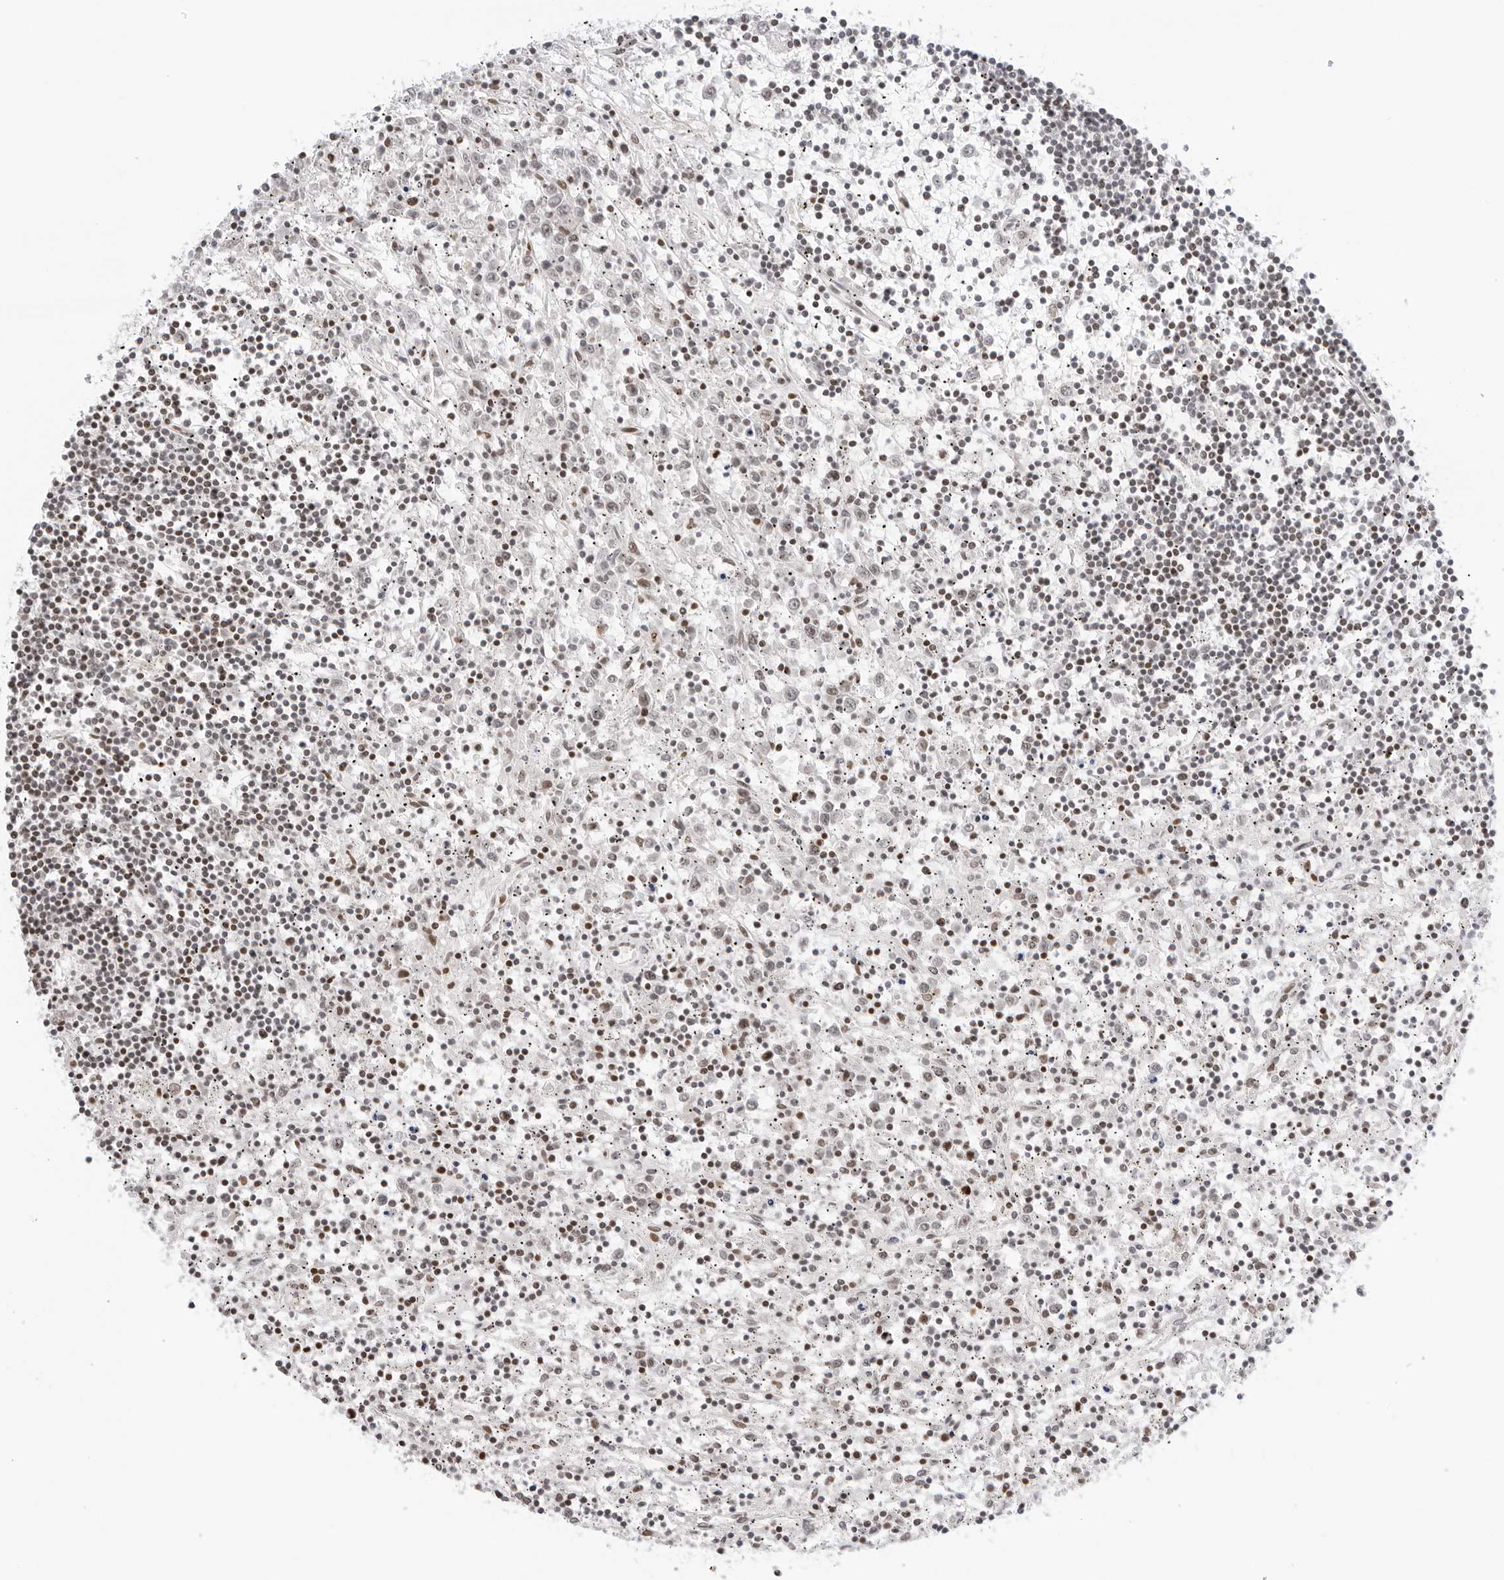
{"staining": {"intensity": "moderate", "quantity": "<25%", "location": "nuclear"}, "tissue": "lymphoma", "cell_type": "Tumor cells", "image_type": "cancer", "snomed": [{"axis": "morphology", "description": "Malignant lymphoma, non-Hodgkin's type, Low grade"}, {"axis": "topography", "description": "Spleen"}], "caption": "Protein expression by immunohistochemistry displays moderate nuclear positivity in about <25% of tumor cells in lymphoma.", "gene": "MSH6", "patient": {"sex": "male", "age": 76}}